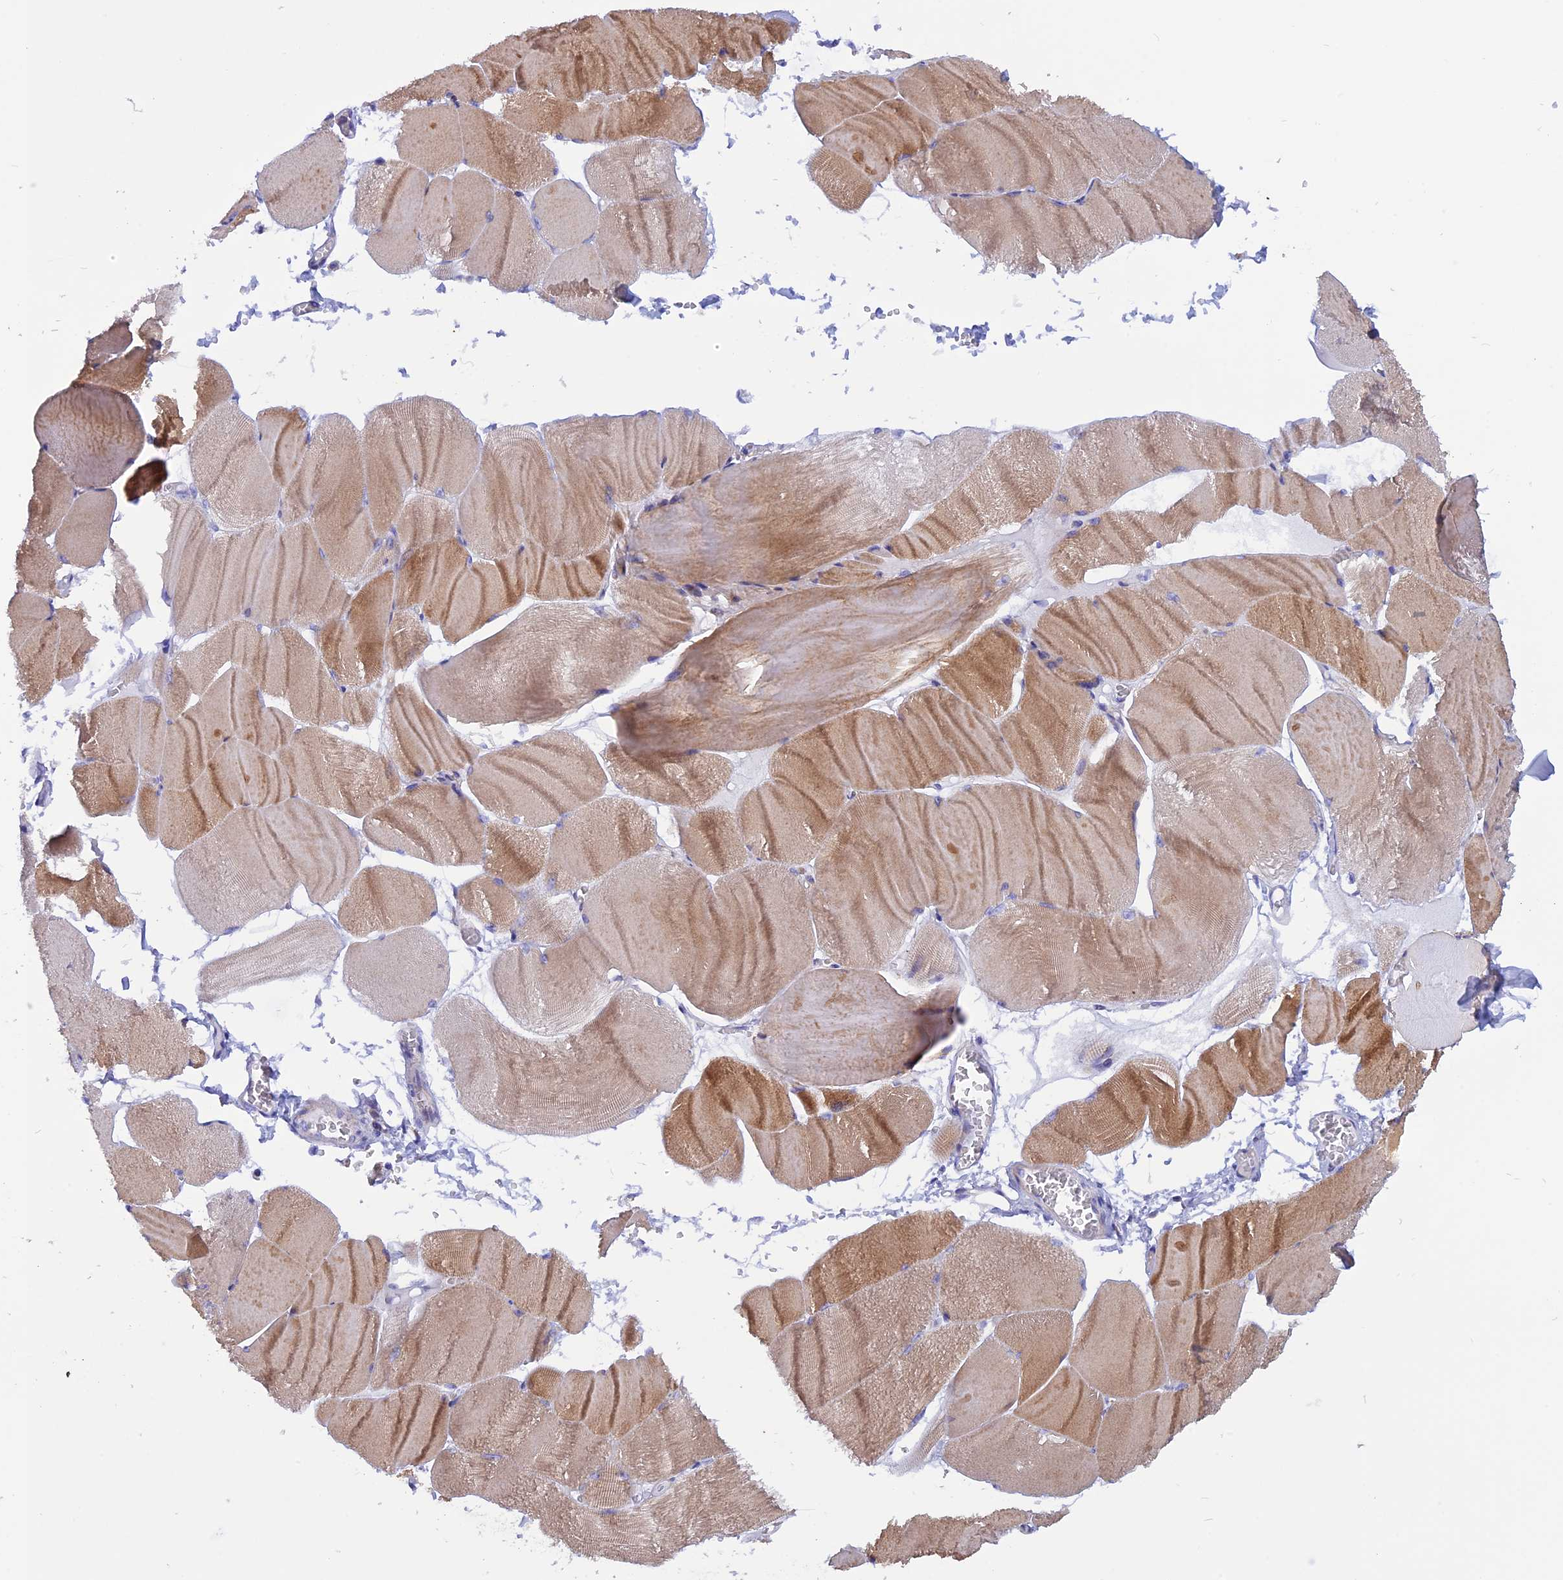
{"staining": {"intensity": "moderate", "quantity": "25%-75%", "location": "cytoplasmic/membranous"}, "tissue": "skeletal muscle", "cell_type": "Myocytes", "image_type": "normal", "snomed": [{"axis": "morphology", "description": "Normal tissue, NOS"}, {"axis": "morphology", "description": "Basal cell carcinoma"}, {"axis": "topography", "description": "Skeletal muscle"}], "caption": "High-magnification brightfield microscopy of unremarkable skeletal muscle stained with DAB (3,3'-diaminobenzidine) (brown) and counterstained with hematoxylin (blue). myocytes exhibit moderate cytoplasmic/membranous staining is identified in approximately25%-75% of cells.", "gene": "GCDH", "patient": {"sex": "female", "age": 64}}